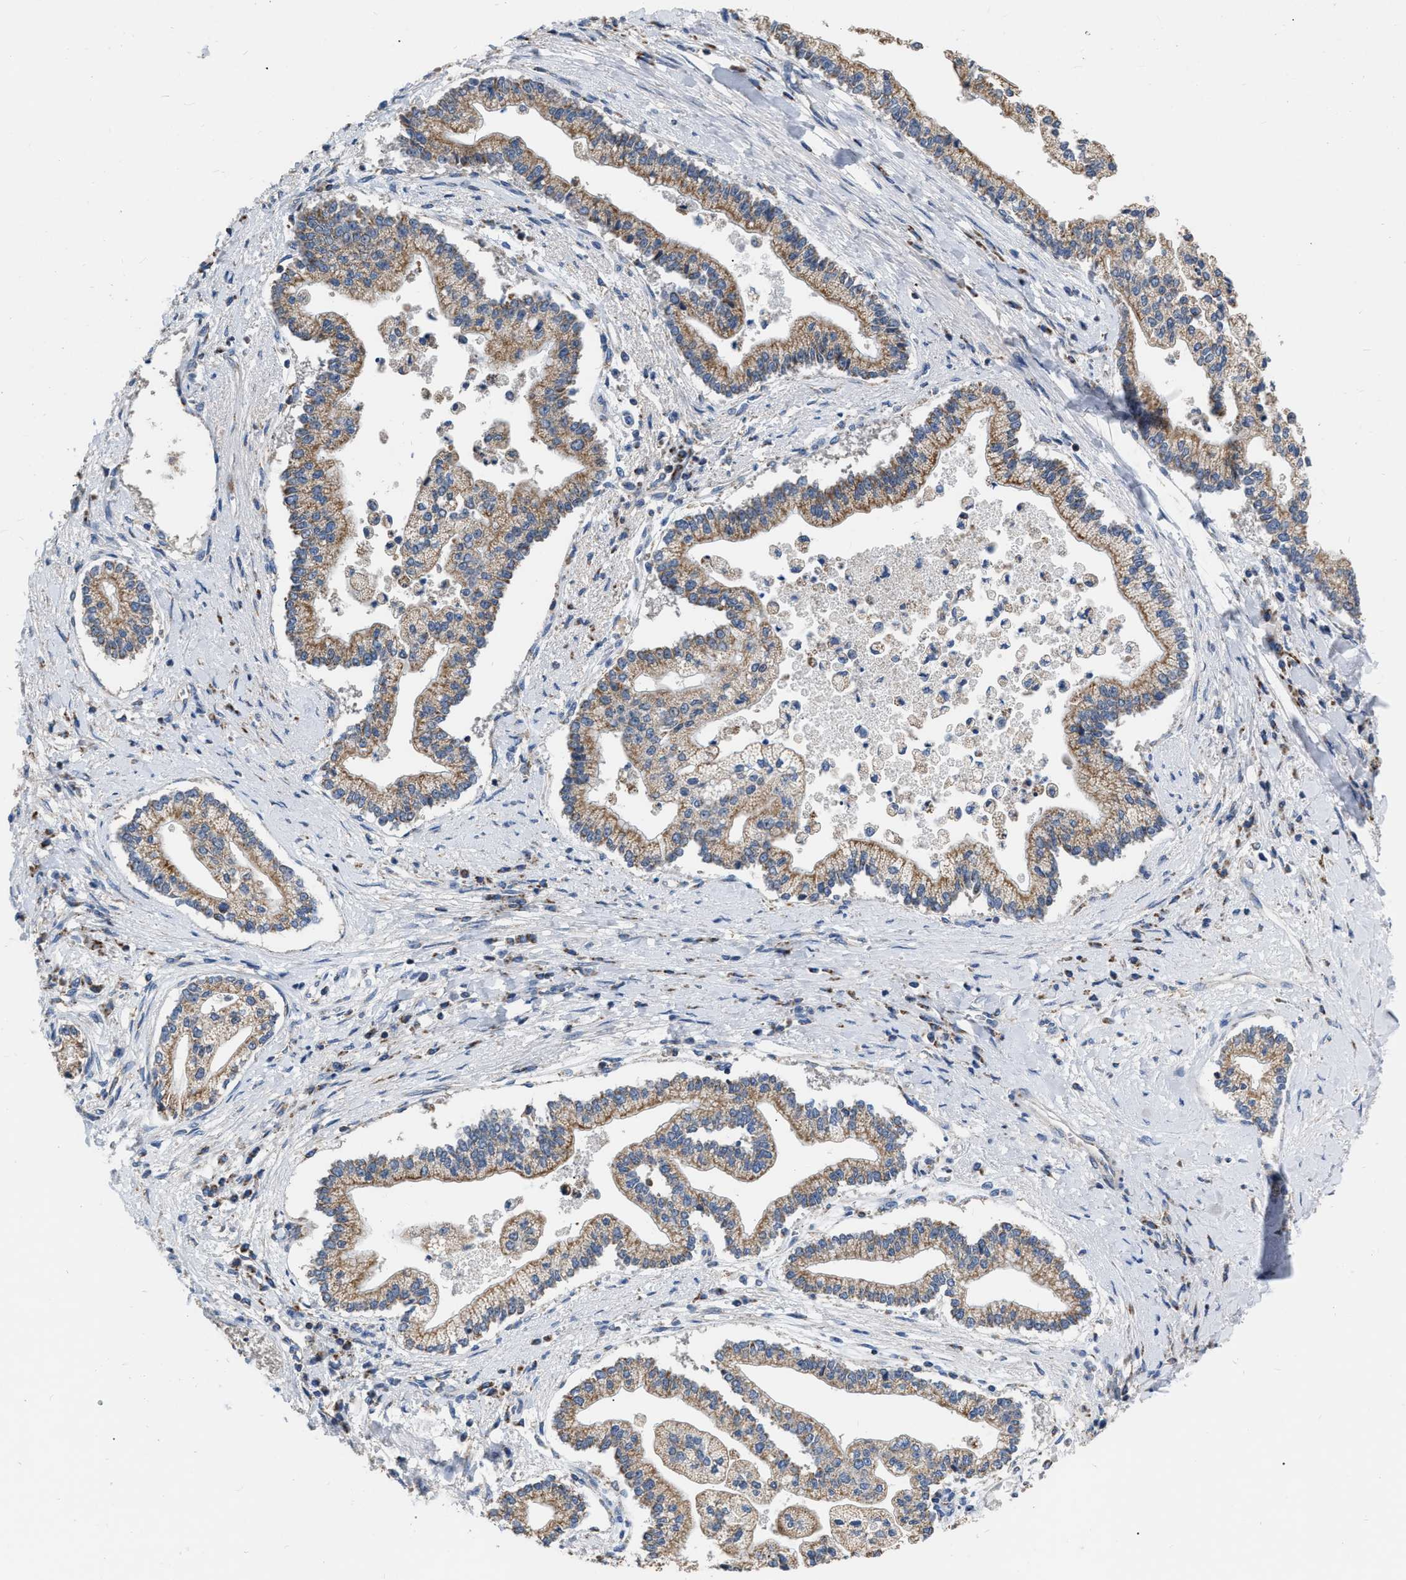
{"staining": {"intensity": "moderate", "quantity": ">75%", "location": "cytoplasmic/membranous"}, "tissue": "liver cancer", "cell_type": "Tumor cells", "image_type": "cancer", "snomed": [{"axis": "morphology", "description": "Cholangiocarcinoma"}, {"axis": "topography", "description": "Liver"}], "caption": "The micrograph displays staining of liver cancer, revealing moderate cytoplasmic/membranous protein expression (brown color) within tumor cells.", "gene": "DDX56", "patient": {"sex": "male", "age": 50}}